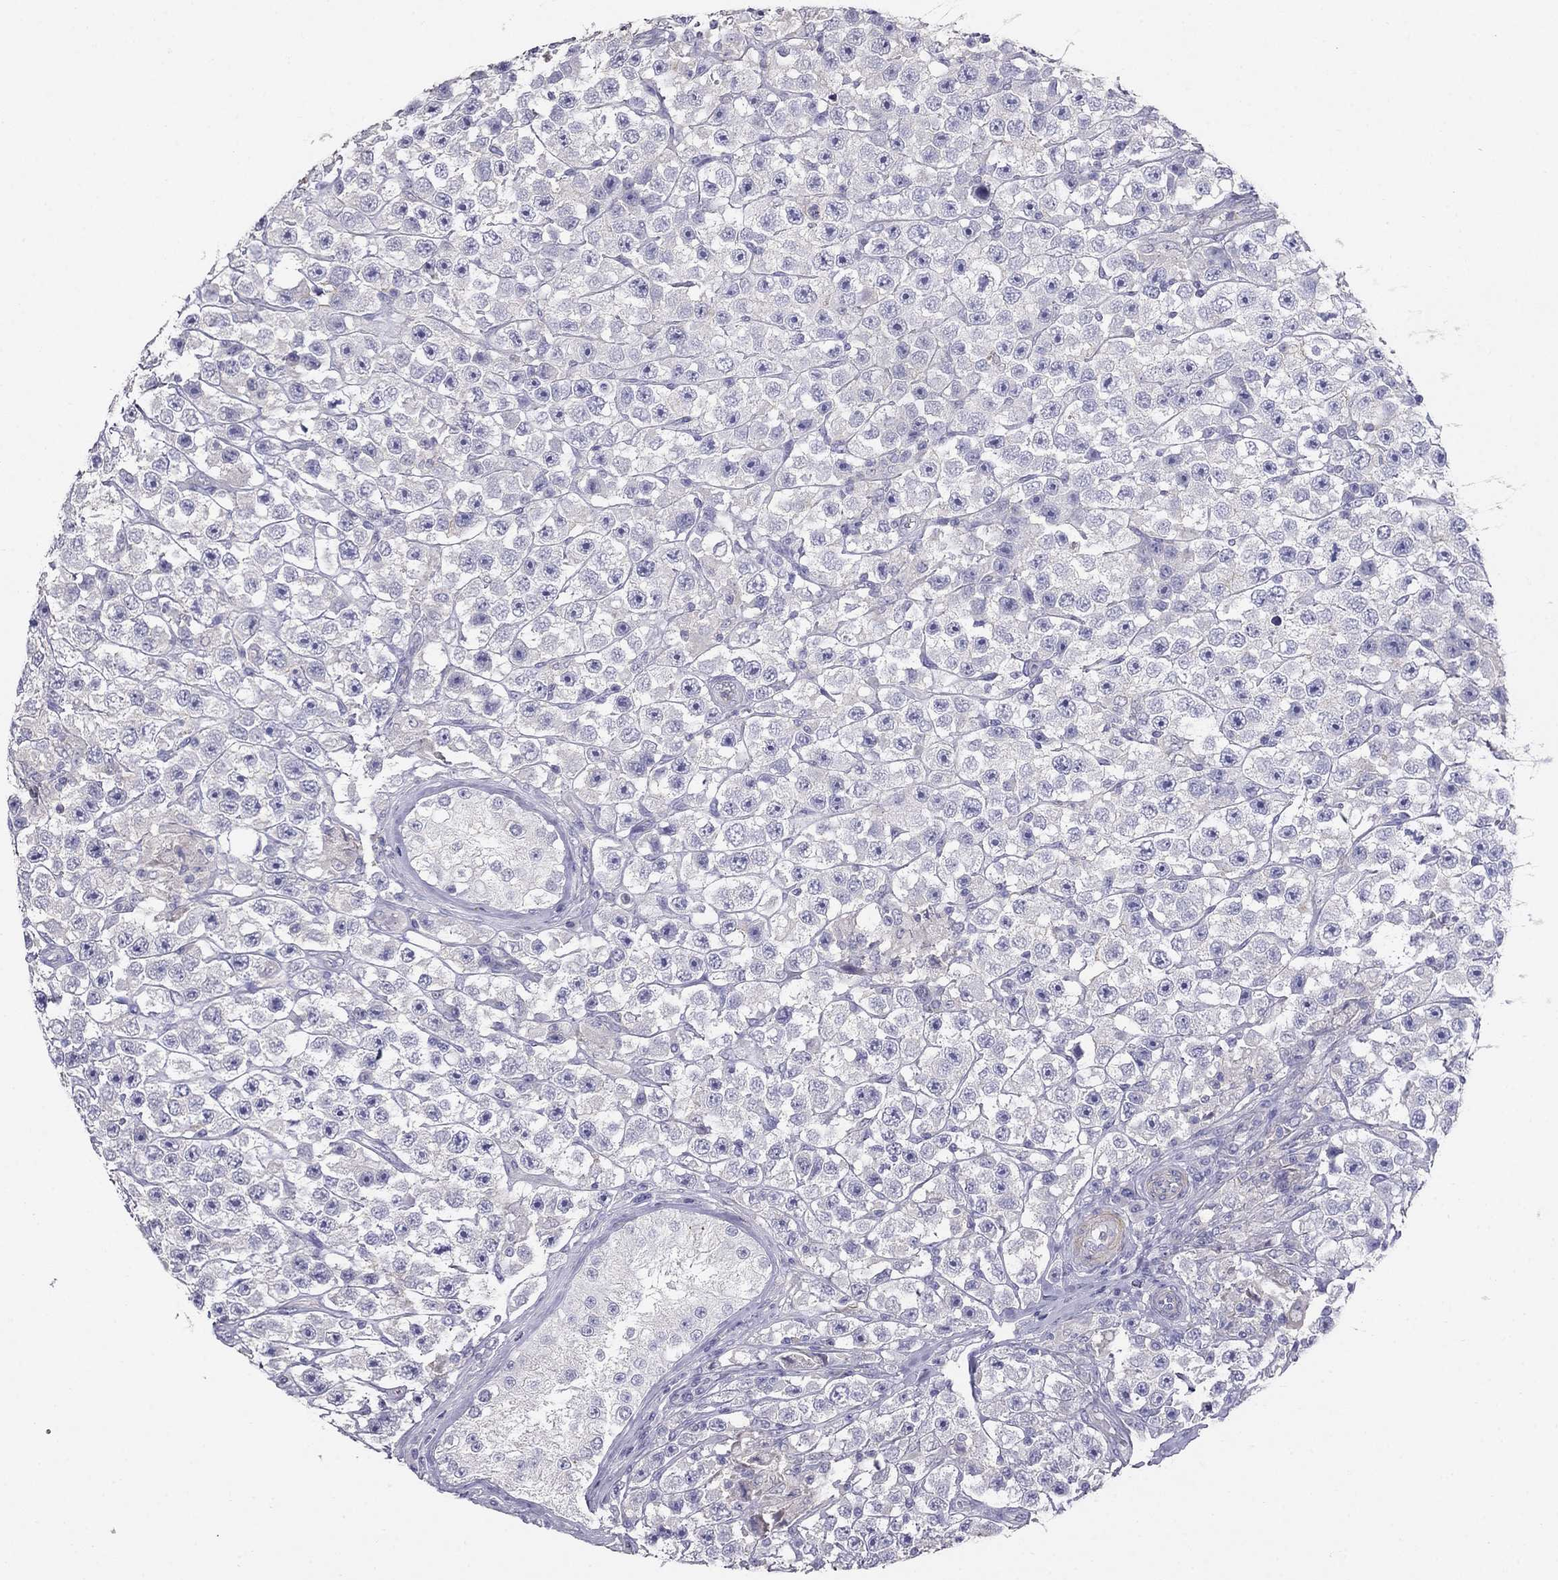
{"staining": {"intensity": "negative", "quantity": "none", "location": "none"}, "tissue": "testis cancer", "cell_type": "Tumor cells", "image_type": "cancer", "snomed": [{"axis": "morphology", "description": "Seminoma, NOS"}, {"axis": "topography", "description": "Testis"}], "caption": "Tumor cells are negative for protein expression in human testis seminoma.", "gene": "LY6H", "patient": {"sex": "male", "age": 45}}